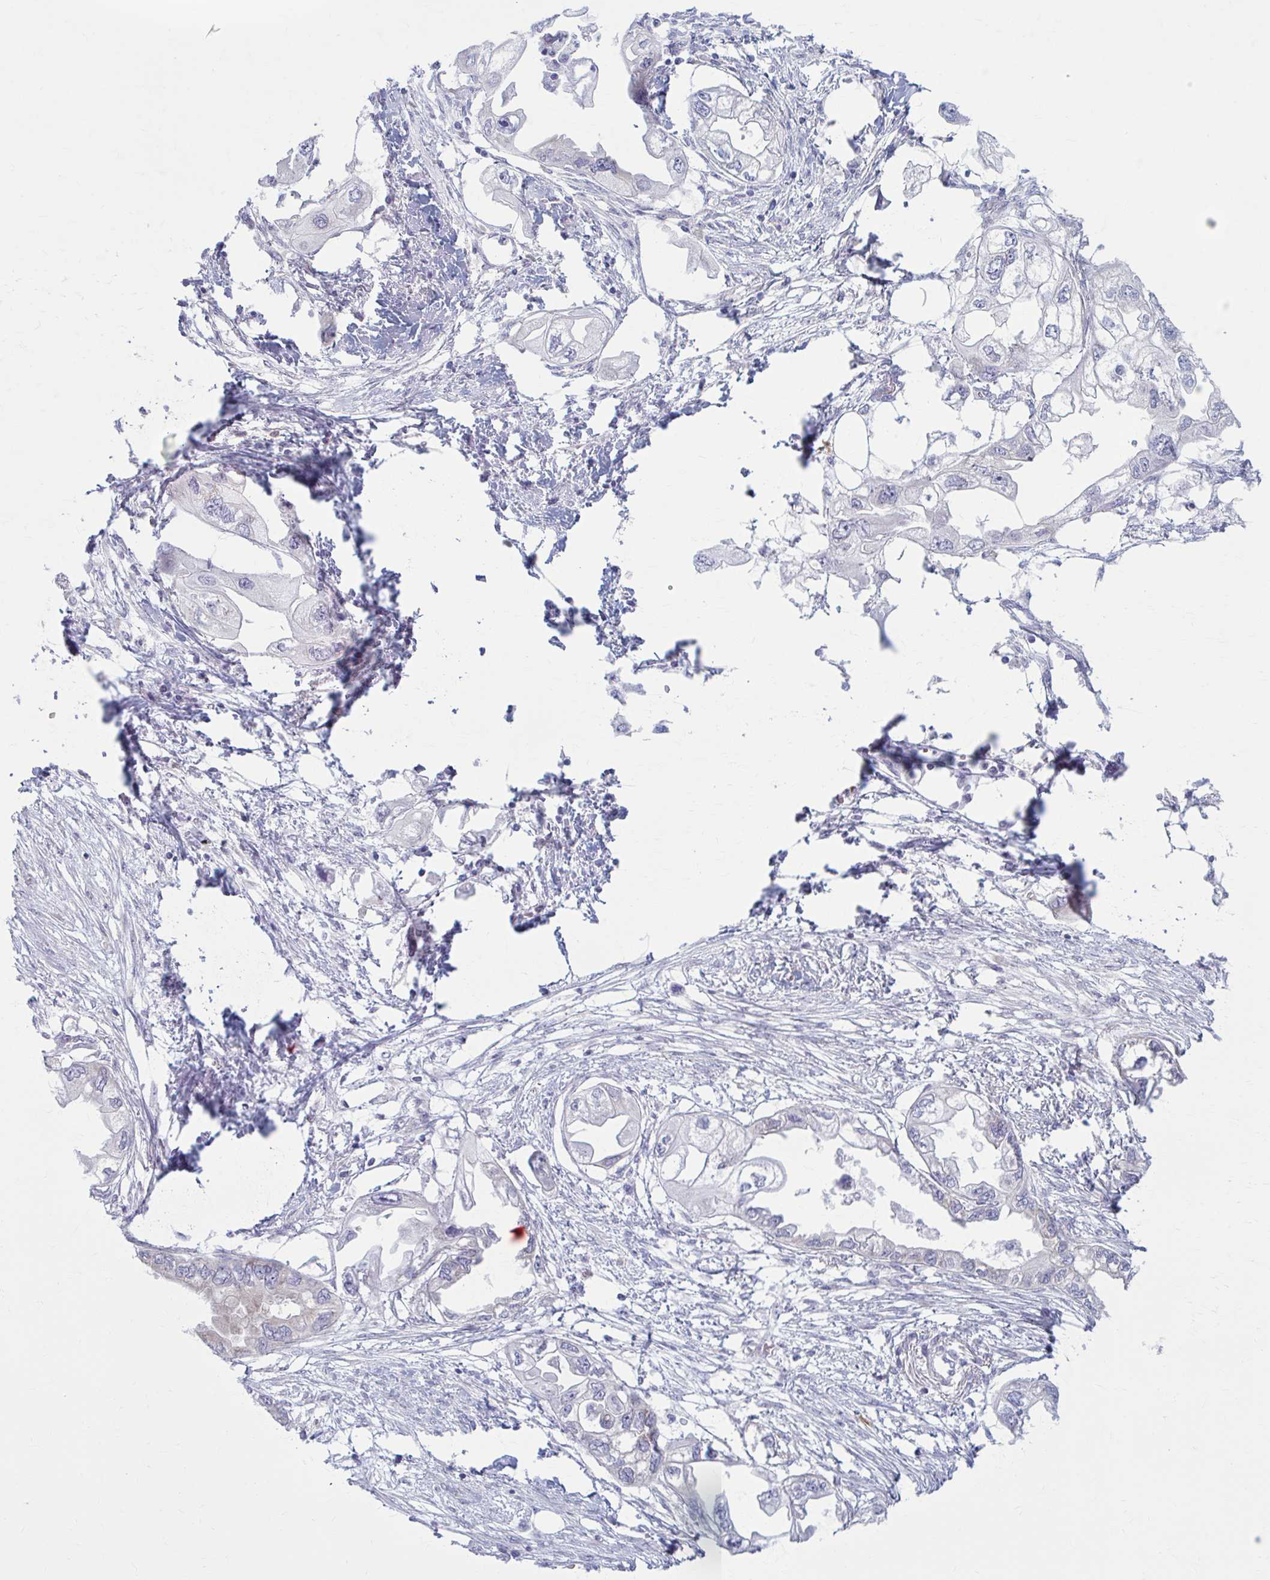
{"staining": {"intensity": "negative", "quantity": "none", "location": "none"}, "tissue": "endometrial cancer", "cell_type": "Tumor cells", "image_type": "cancer", "snomed": [{"axis": "morphology", "description": "Adenocarcinoma, NOS"}, {"axis": "morphology", "description": "Adenocarcinoma, metastatic, NOS"}, {"axis": "topography", "description": "Adipose tissue"}, {"axis": "topography", "description": "Endometrium"}], "caption": "An image of endometrial cancer (adenocarcinoma) stained for a protein demonstrates no brown staining in tumor cells.", "gene": "PRKRA", "patient": {"sex": "female", "age": 67}}